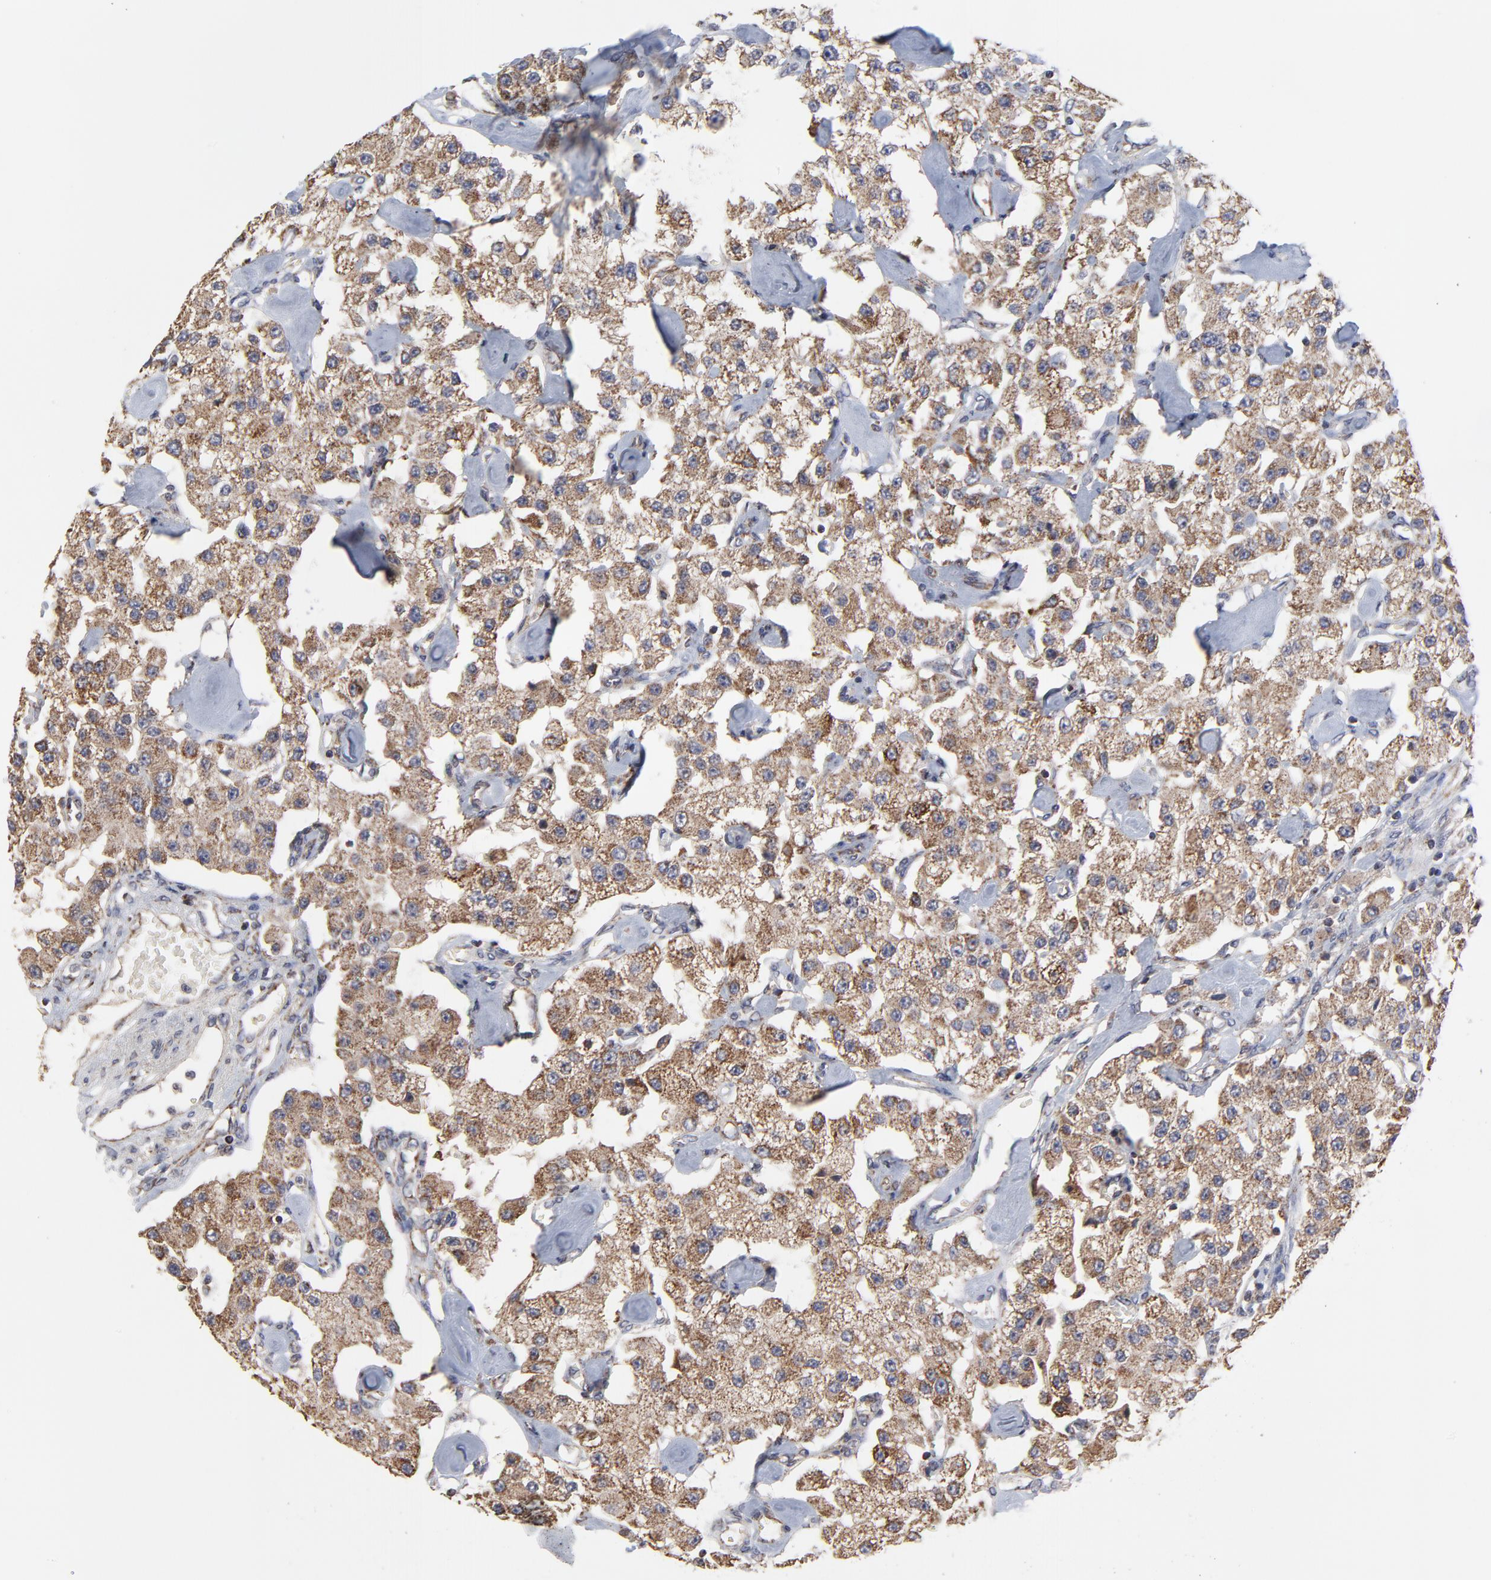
{"staining": {"intensity": "moderate", "quantity": "<25%", "location": "cytoplasmic/membranous"}, "tissue": "carcinoid", "cell_type": "Tumor cells", "image_type": "cancer", "snomed": [{"axis": "morphology", "description": "Carcinoid, malignant, NOS"}, {"axis": "topography", "description": "Pancreas"}], "caption": "Carcinoid stained for a protein (brown) reveals moderate cytoplasmic/membranous positive expression in about <25% of tumor cells.", "gene": "ZNF550", "patient": {"sex": "male", "age": 41}}